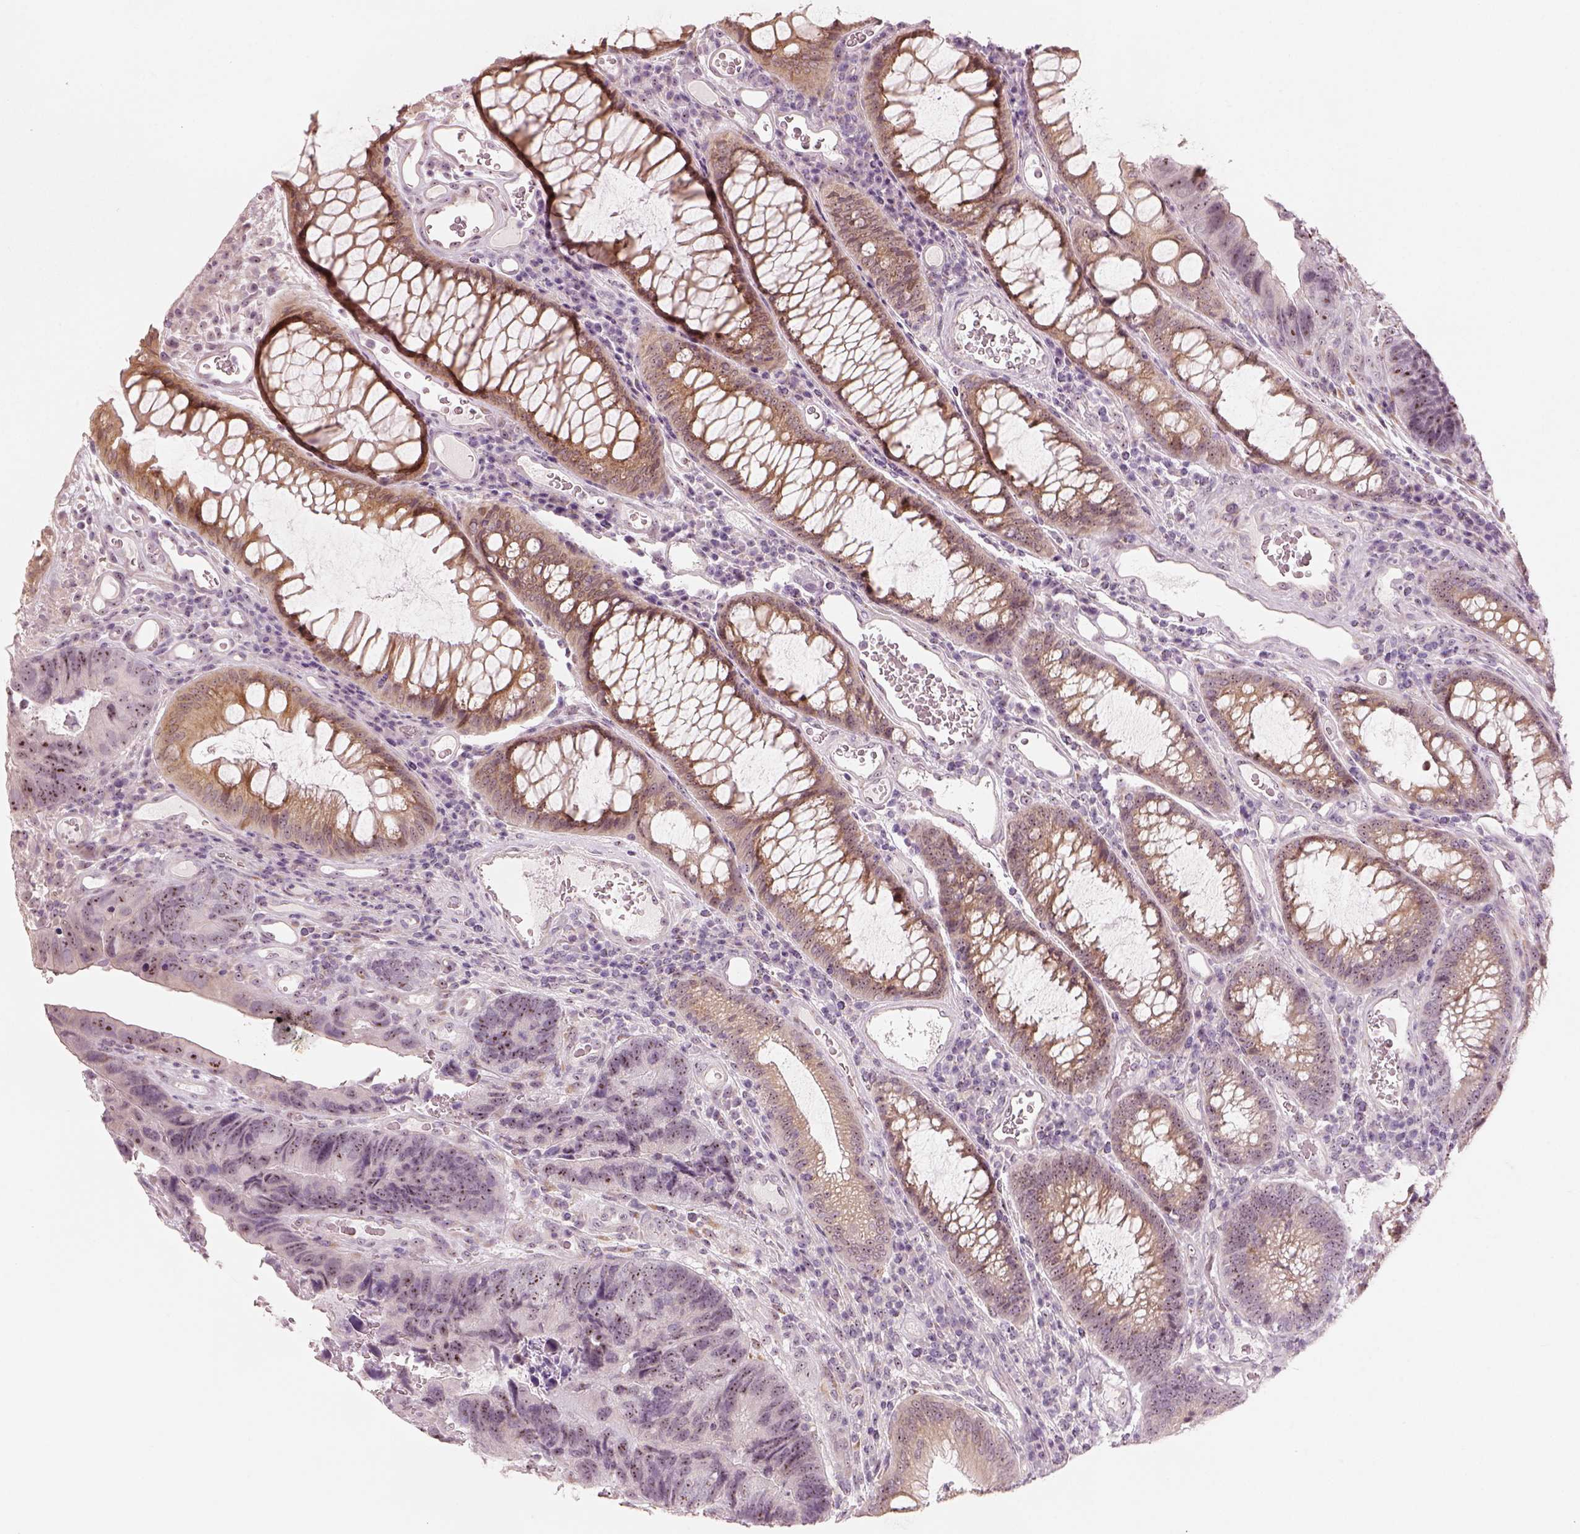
{"staining": {"intensity": "moderate", "quantity": "25%-75%", "location": "cytoplasmic/membranous,nuclear"}, "tissue": "colorectal cancer", "cell_type": "Tumor cells", "image_type": "cancer", "snomed": [{"axis": "morphology", "description": "Adenocarcinoma, NOS"}, {"axis": "topography", "description": "Colon"}], "caption": "Tumor cells display moderate cytoplasmic/membranous and nuclear staining in approximately 25%-75% of cells in adenocarcinoma (colorectal). (DAB IHC with brightfield microscopy, high magnification).", "gene": "CDS1", "patient": {"sex": "female", "age": 67}}